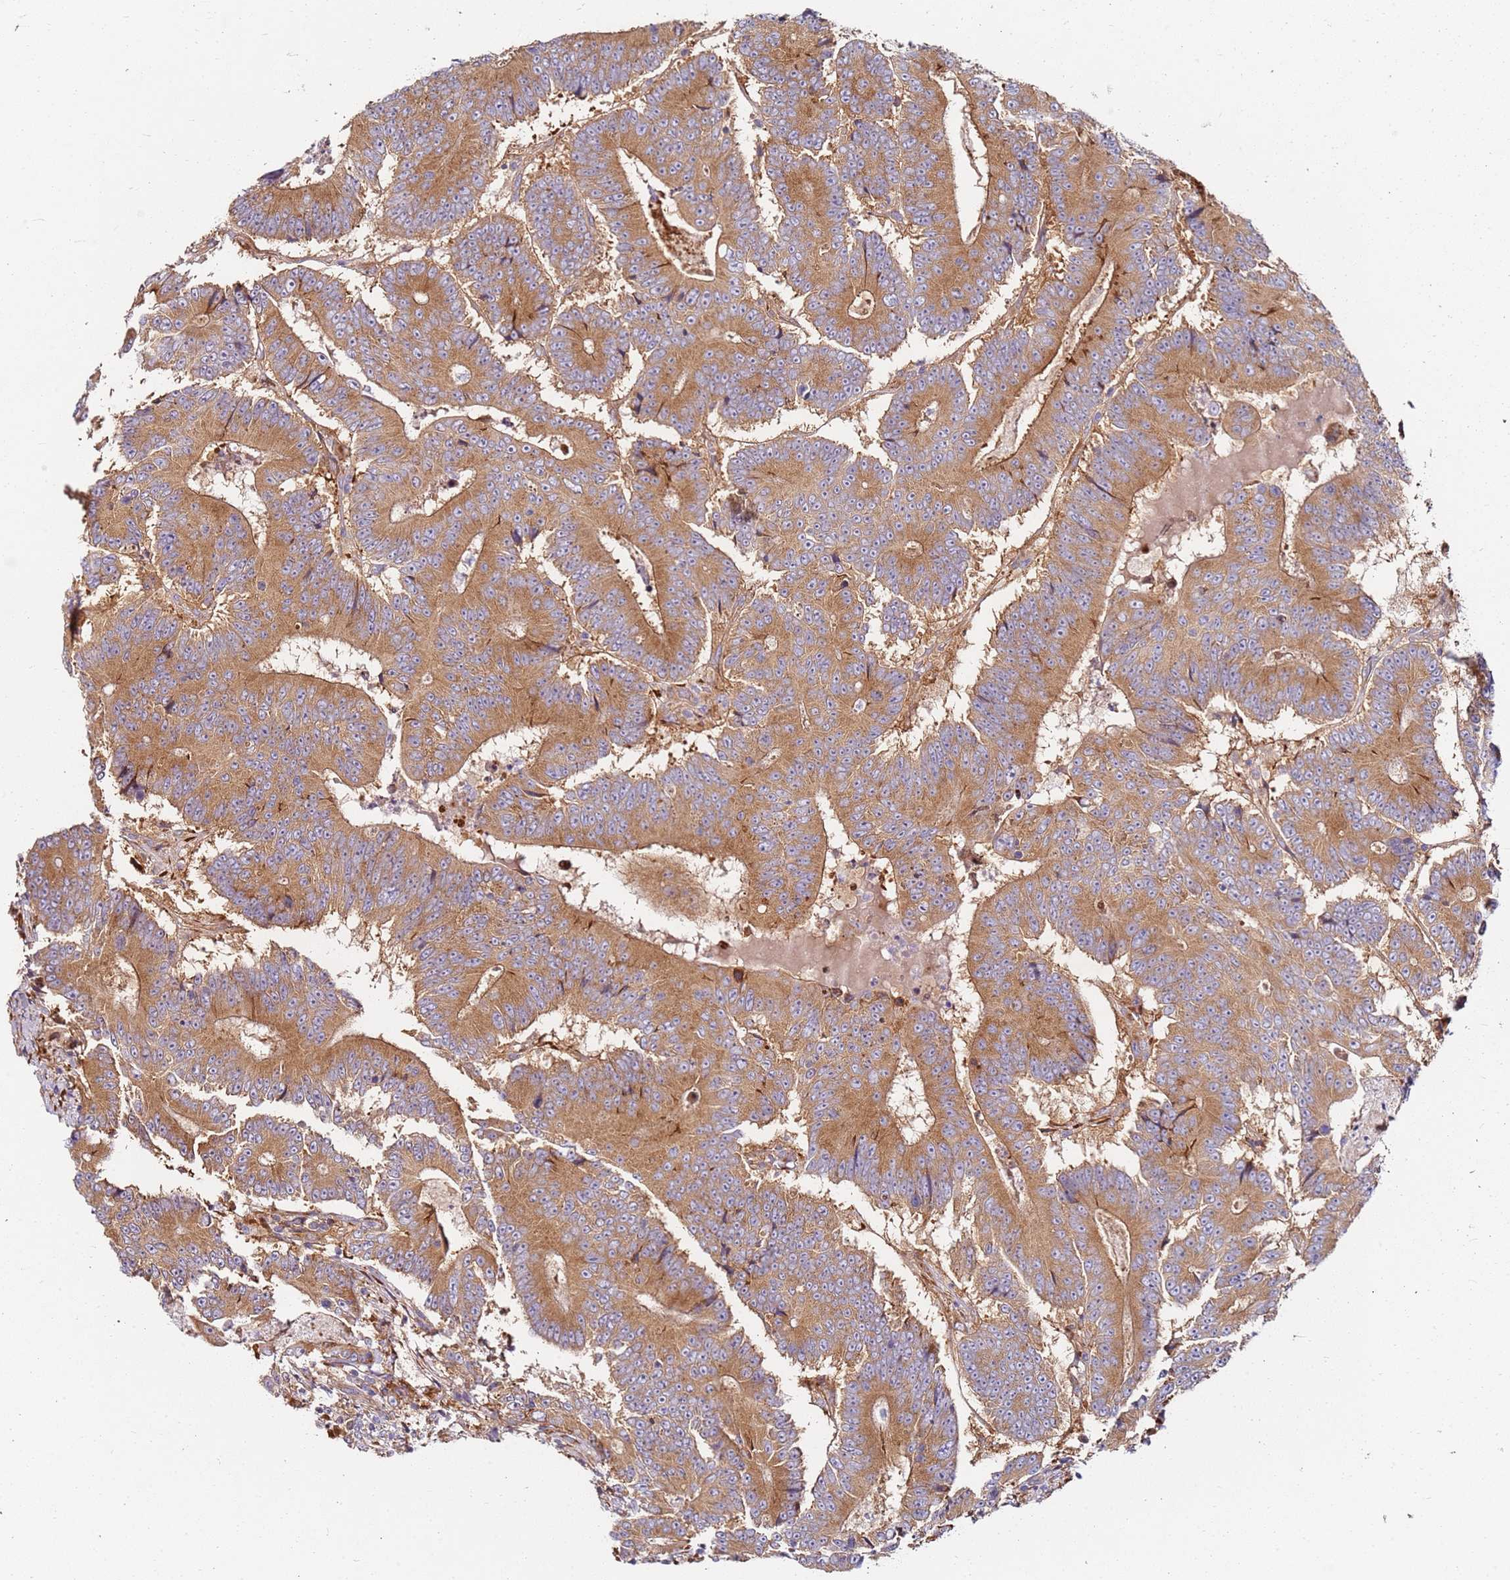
{"staining": {"intensity": "moderate", "quantity": ">75%", "location": "cytoplasmic/membranous"}, "tissue": "colorectal cancer", "cell_type": "Tumor cells", "image_type": "cancer", "snomed": [{"axis": "morphology", "description": "Adenocarcinoma, NOS"}, {"axis": "topography", "description": "Colon"}], "caption": "A histopathology image of human colorectal adenocarcinoma stained for a protein exhibits moderate cytoplasmic/membranous brown staining in tumor cells. The staining was performed using DAB to visualize the protein expression in brown, while the nuclei were stained in blue with hematoxylin (Magnification: 20x).", "gene": "RPS3A", "patient": {"sex": "male", "age": 83}}